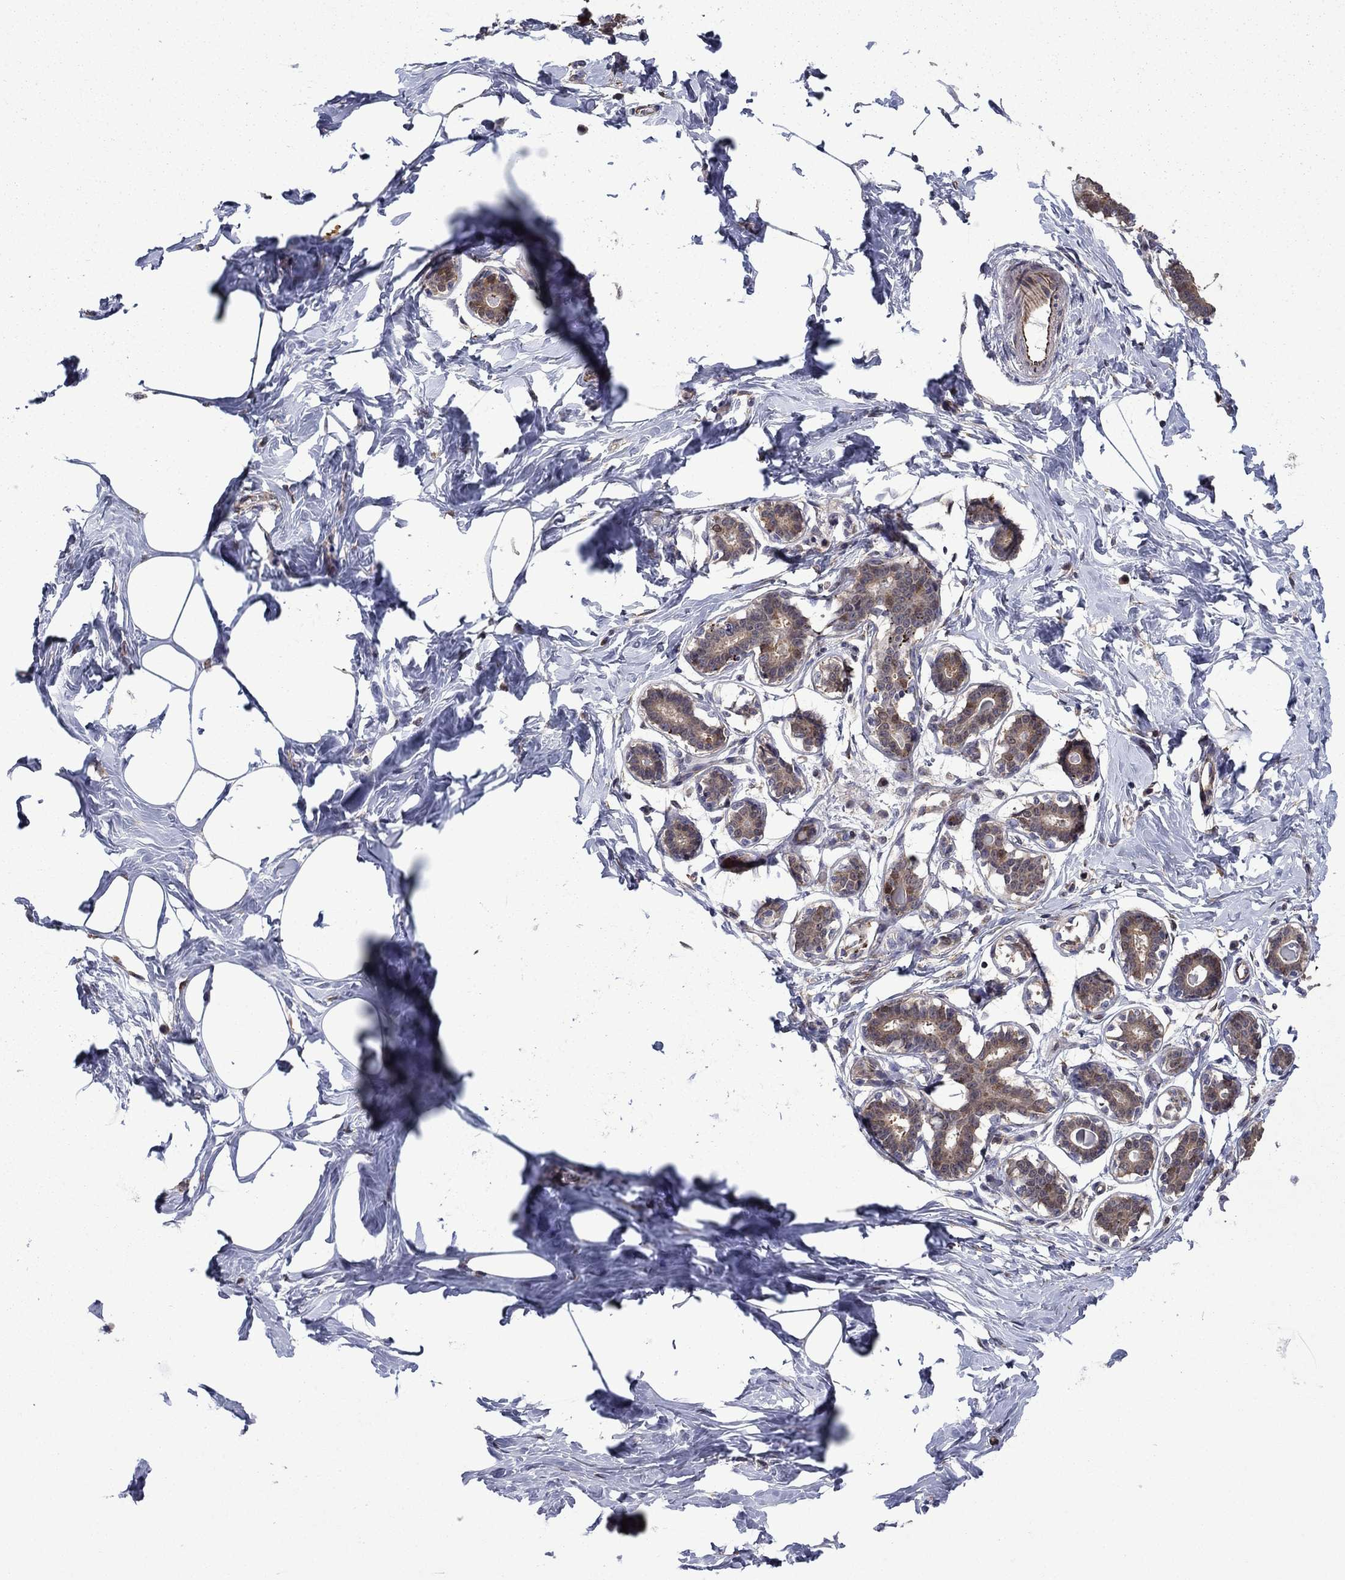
{"staining": {"intensity": "negative", "quantity": "none", "location": "none"}, "tissue": "breast", "cell_type": "Adipocytes", "image_type": "normal", "snomed": [{"axis": "morphology", "description": "Normal tissue, NOS"}, {"axis": "morphology", "description": "Lobular carcinoma, in situ"}, {"axis": "topography", "description": "Breast"}], "caption": "The photomicrograph shows no staining of adipocytes in unremarkable breast.", "gene": "TPMT", "patient": {"sex": "female", "age": 35}}